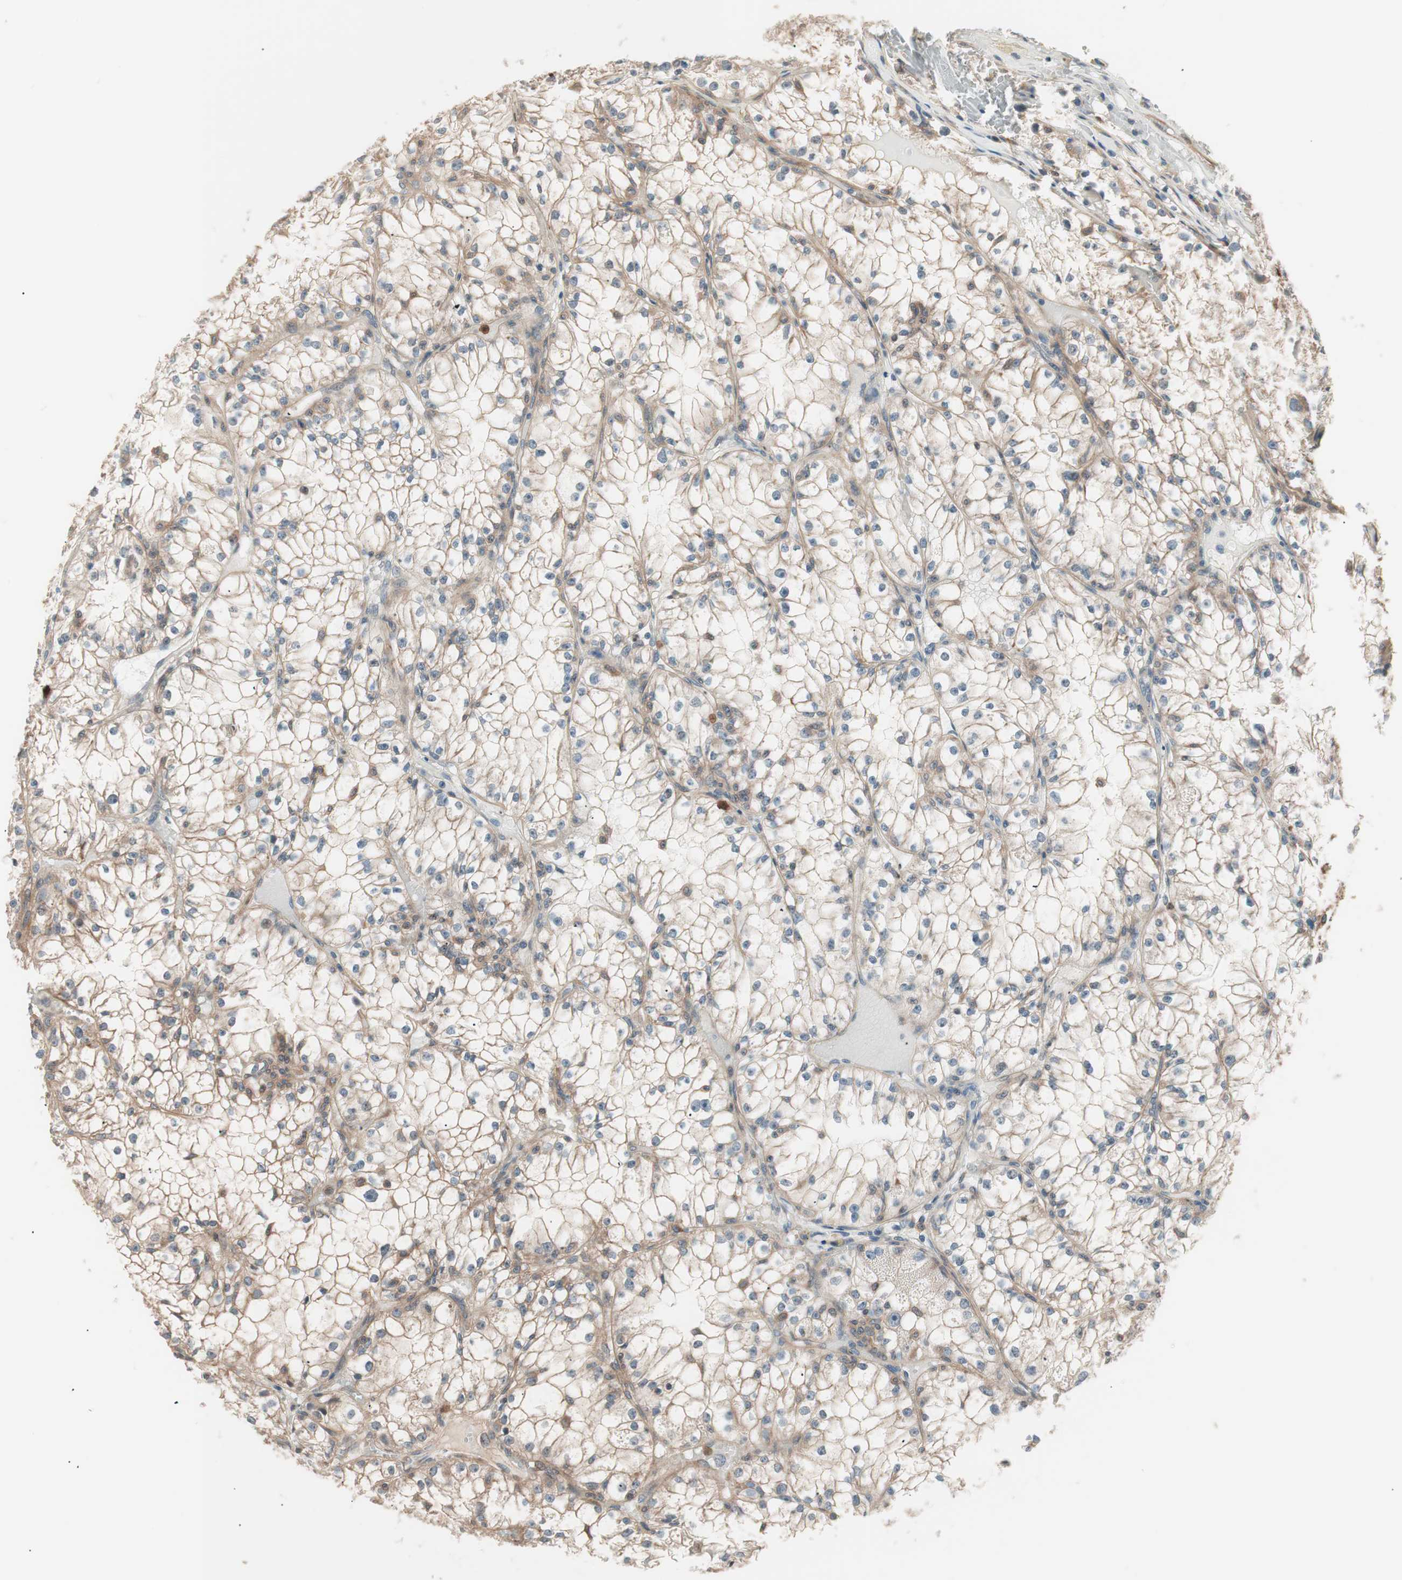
{"staining": {"intensity": "moderate", "quantity": "25%-75%", "location": "cytoplasmic/membranous"}, "tissue": "renal cancer", "cell_type": "Tumor cells", "image_type": "cancer", "snomed": [{"axis": "morphology", "description": "Adenocarcinoma, NOS"}, {"axis": "topography", "description": "Kidney"}], "caption": "This micrograph shows immunohistochemistry staining of human renal cancer, with medium moderate cytoplasmic/membranous positivity in approximately 25%-75% of tumor cells.", "gene": "TSG101", "patient": {"sex": "male", "age": 56}}